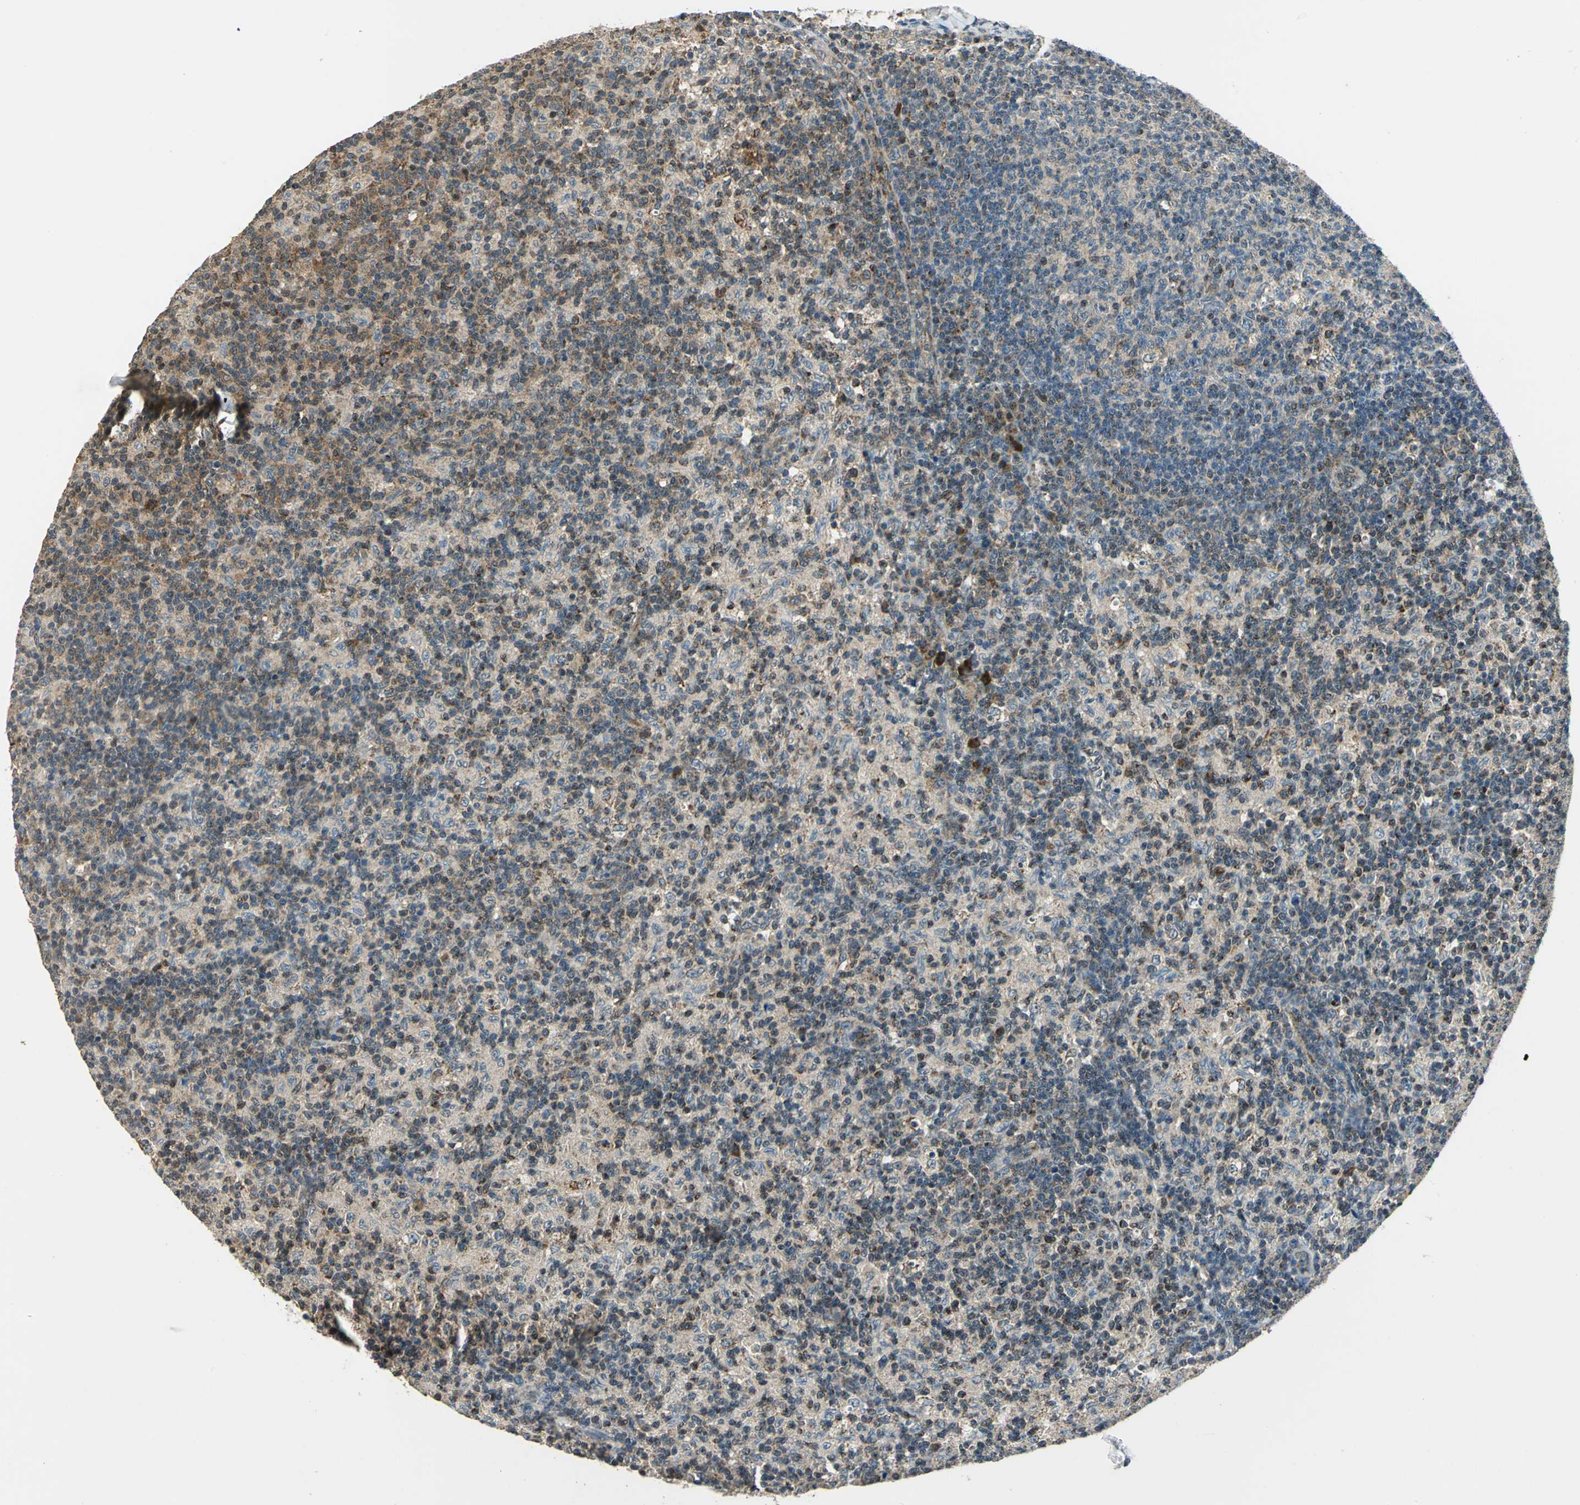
{"staining": {"intensity": "moderate", "quantity": "<25%", "location": "cytoplasmic/membranous,nuclear"}, "tissue": "lymph node", "cell_type": "Germinal center cells", "image_type": "normal", "snomed": [{"axis": "morphology", "description": "Normal tissue, NOS"}, {"axis": "morphology", "description": "Inflammation, NOS"}, {"axis": "topography", "description": "Lymph node"}], "caption": "Protein staining exhibits moderate cytoplasmic/membranous,nuclear expression in approximately <25% of germinal center cells in benign lymph node. The staining was performed using DAB (3,3'-diaminobenzidine) to visualize the protein expression in brown, while the nuclei were stained in blue with hematoxylin (Magnification: 20x).", "gene": "NUDT2", "patient": {"sex": "male", "age": 55}}